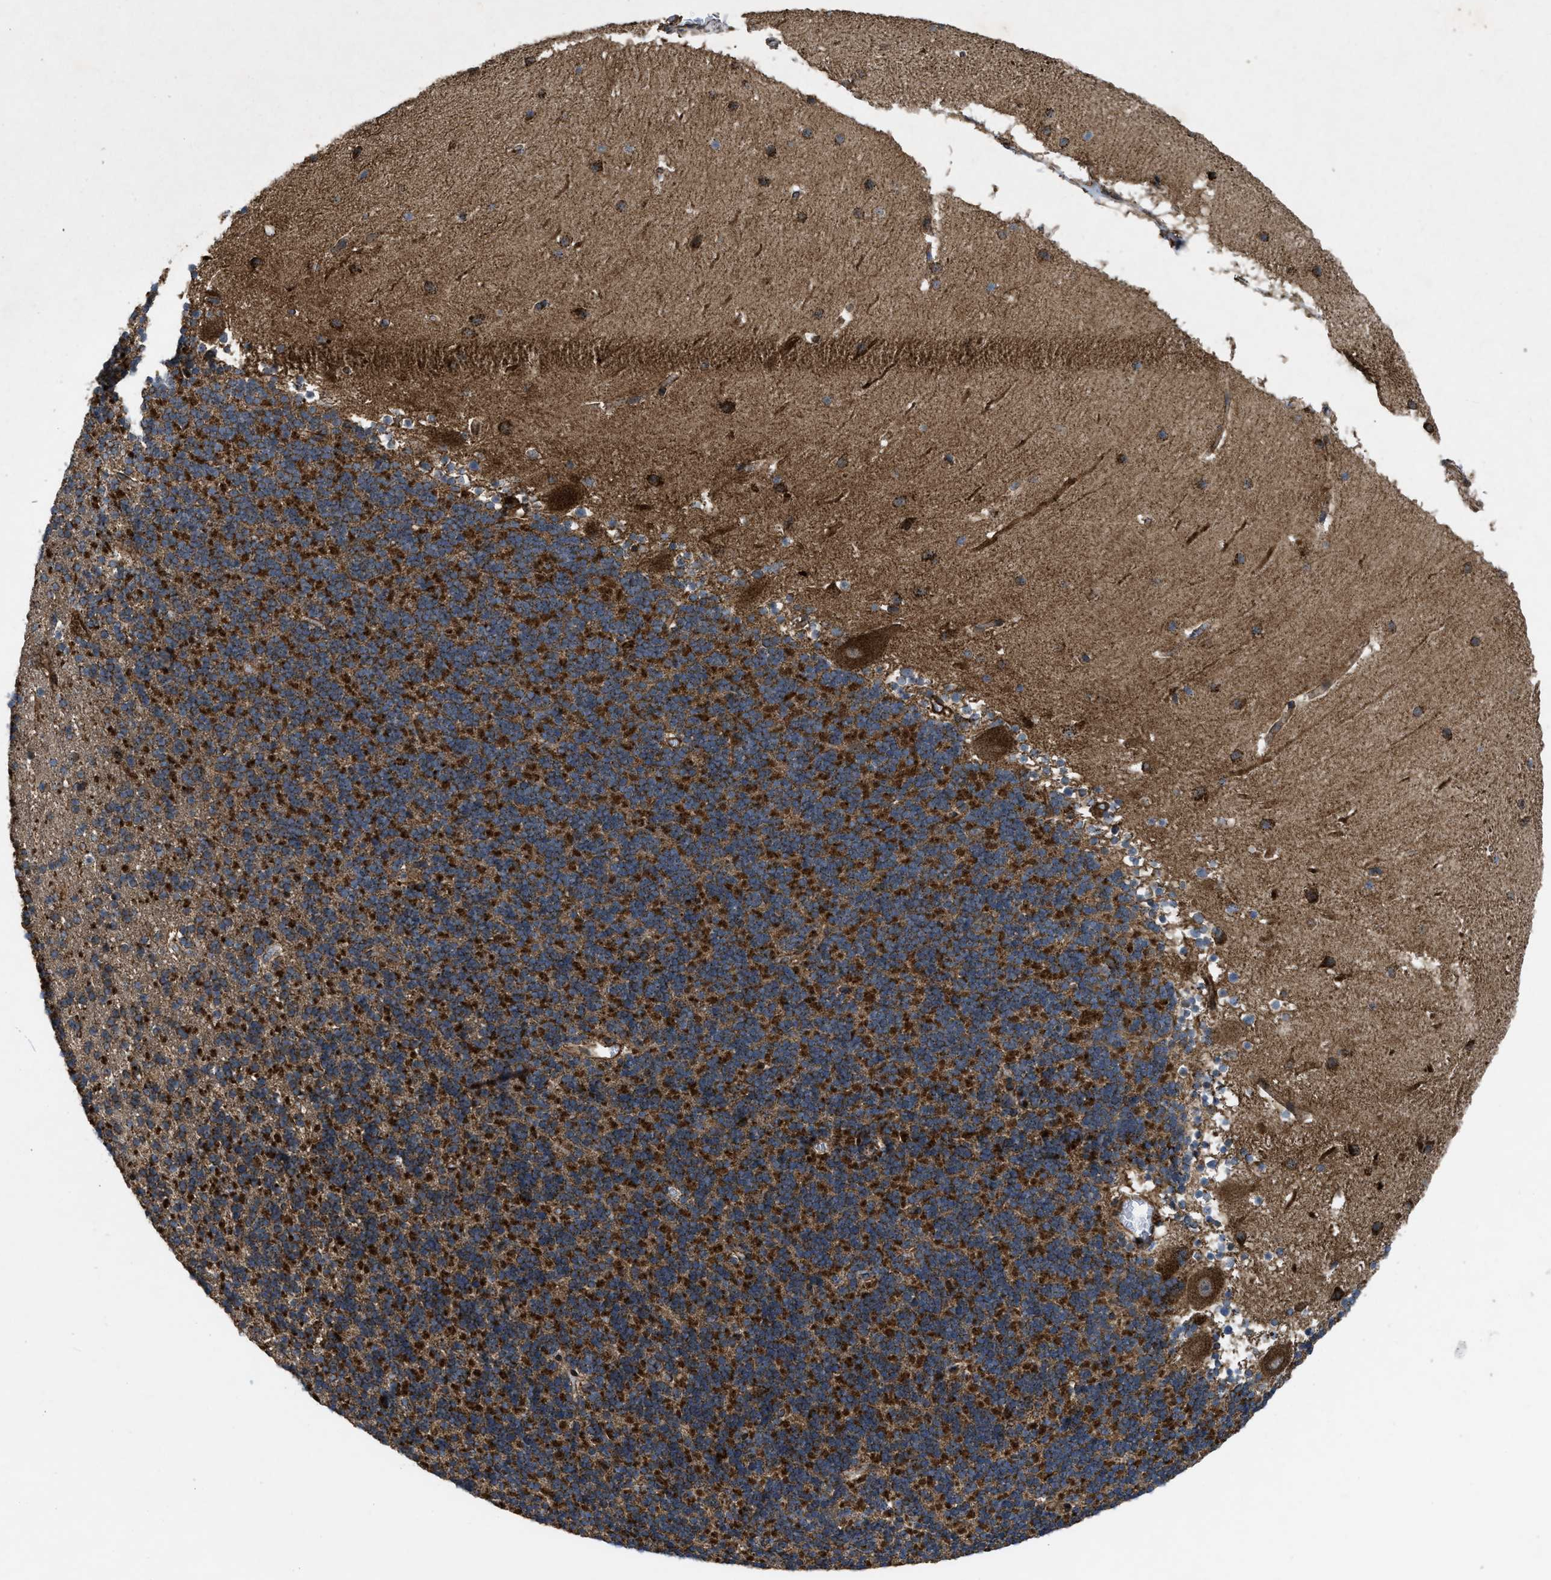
{"staining": {"intensity": "strong", "quantity": ">75%", "location": "cytoplasmic/membranous"}, "tissue": "cerebellum", "cell_type": "Cells in granular layer", "image_type": "normal", "snomed": [{"axis": "morphology", "description": "Normal tissue, NOS"}, {"axis": "topography", "description": "Cerebellum"}], "caption": "Immunohistochemistry (DAB) staining of benign cerebellum exhibits strong cytoplasmic/membranous protein positivity in about >75% of cells in granular layer. (brown staining indicates protein expression, while blue staining denotes nuclei).", "gene": "PER3", "patient": {"sex": "male", "age": 45}}